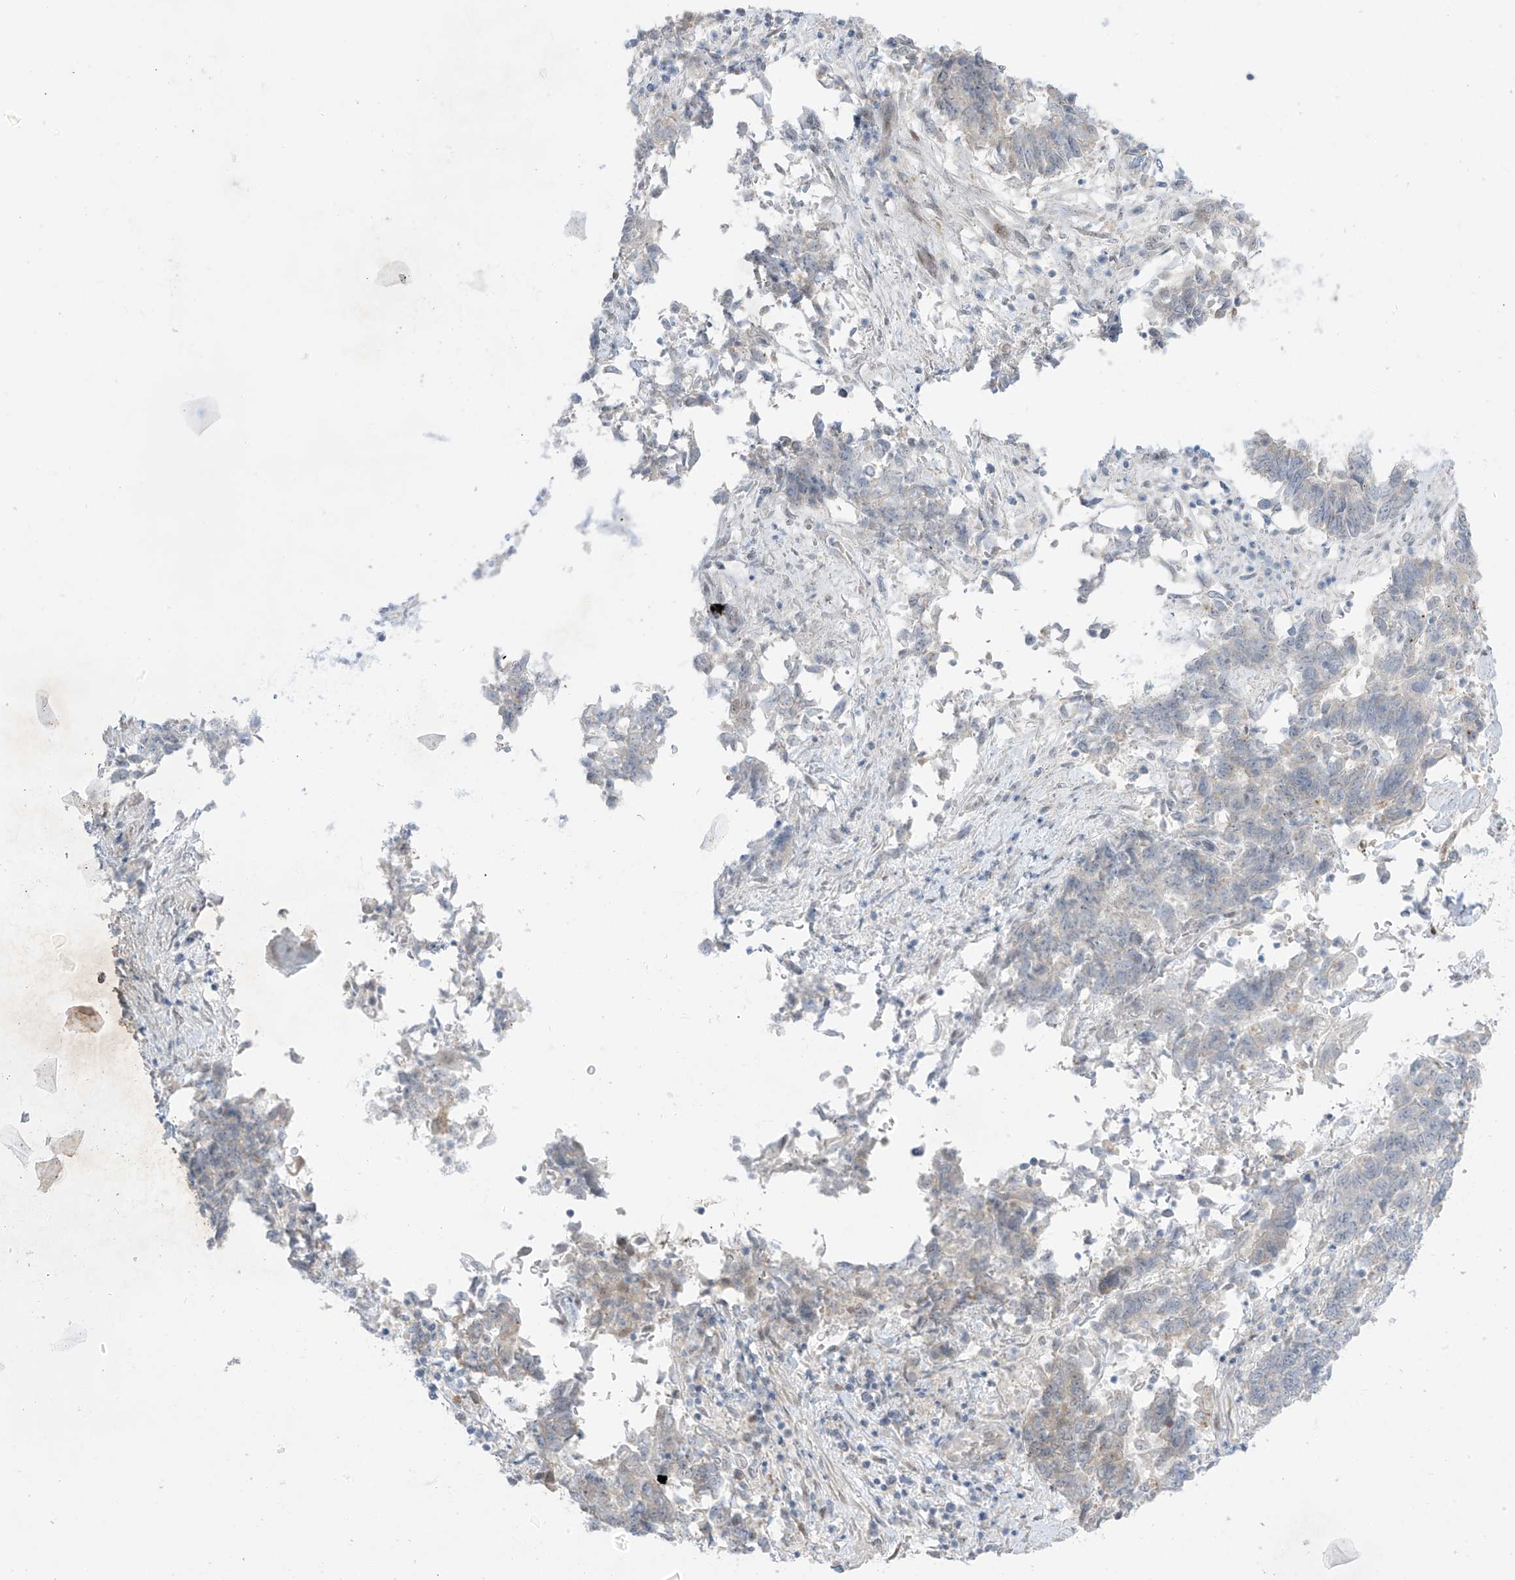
{"staining": {"intensity": "negative", "quantity": "none", "location": "none"}, "tissue": "endometrial cancer", "cell_type": "Tumor cells", "image_type": "cancer", "snomed": [{"axis": "morphology", "description": "Adenocarcinoma, NOS"}, {"axis": "topography", "description": "Endometrium"}], "caption": "Histopathology image shows no protein expression in tumor cells of adenocarcinoma (endometrial) tissue.", "gene": "ASPRV1", "patient": {"sex": "female", "age": 80}}